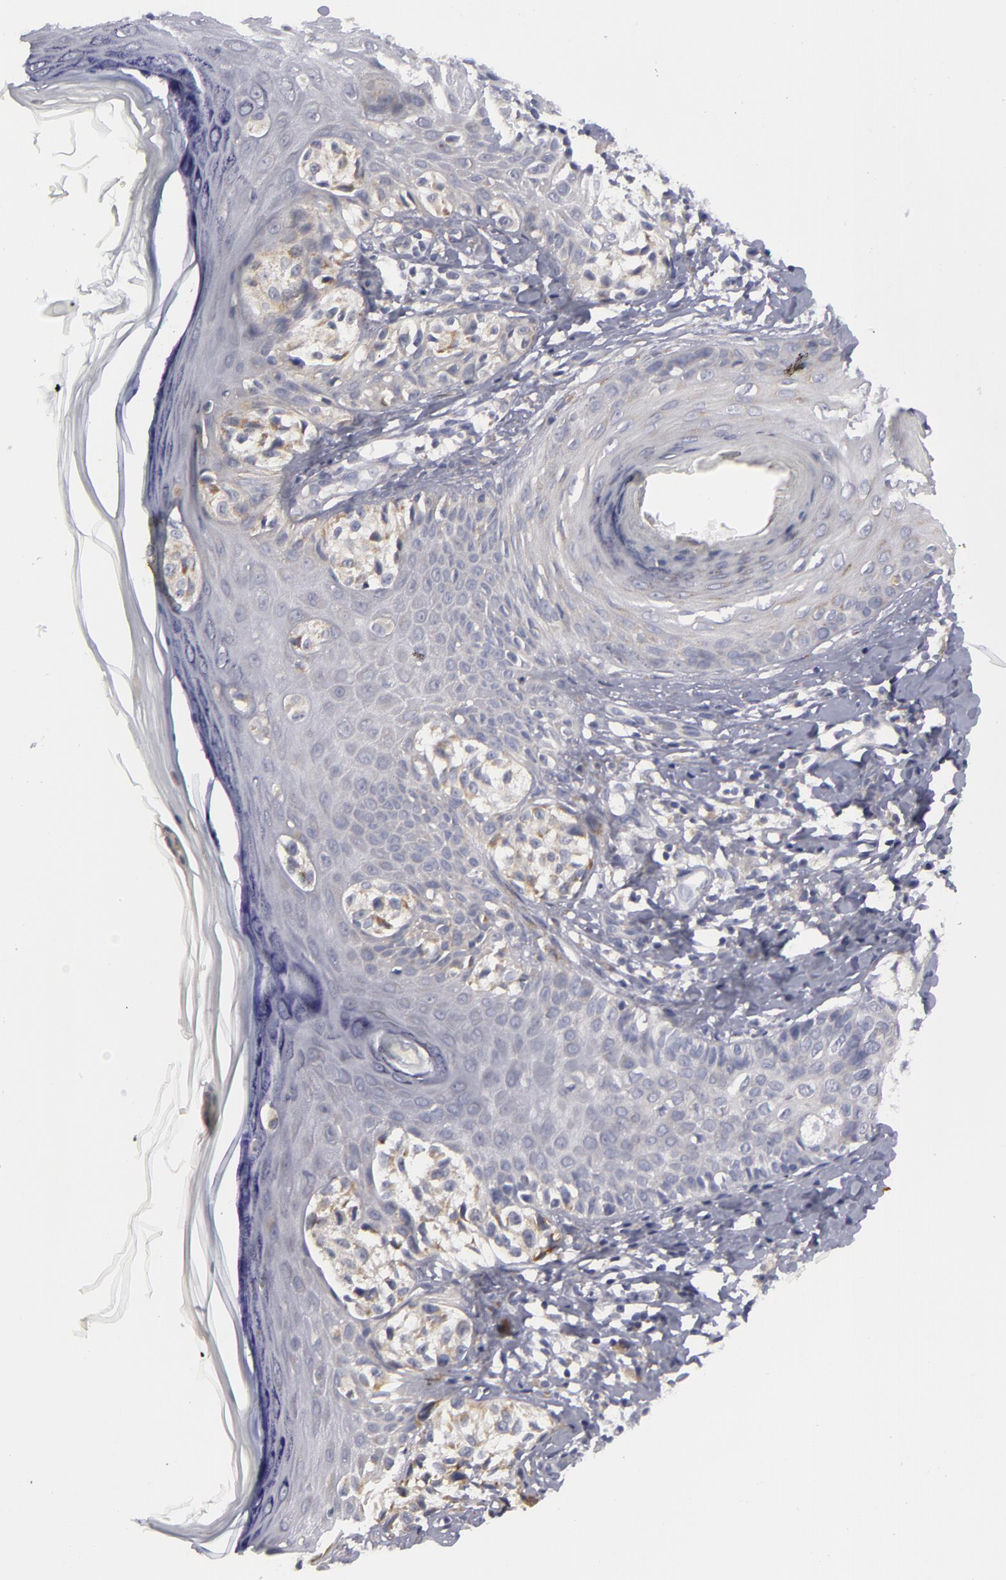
{"staining": {"intensity": "weak", "quantity": "25%-75%", "location": "cytoplasmic/membranous"}, "tissue": "melanoma", "cell_type": "Tumor cells", "image_type": "cancer", "snomed": [{"axis": "morphology", "description": "Malignant melanoma, NOS"}, {"axis": "topography", "description": "Skin"}], "caption": "Weak cytoplasmic/membranous staining for a protein is seen in about 25%-75% of tumor cells of melanoma using immunohistochemistry (IHC).", "gene": "ATP2B3", "patient": {"sex": "male", "age": 57}}